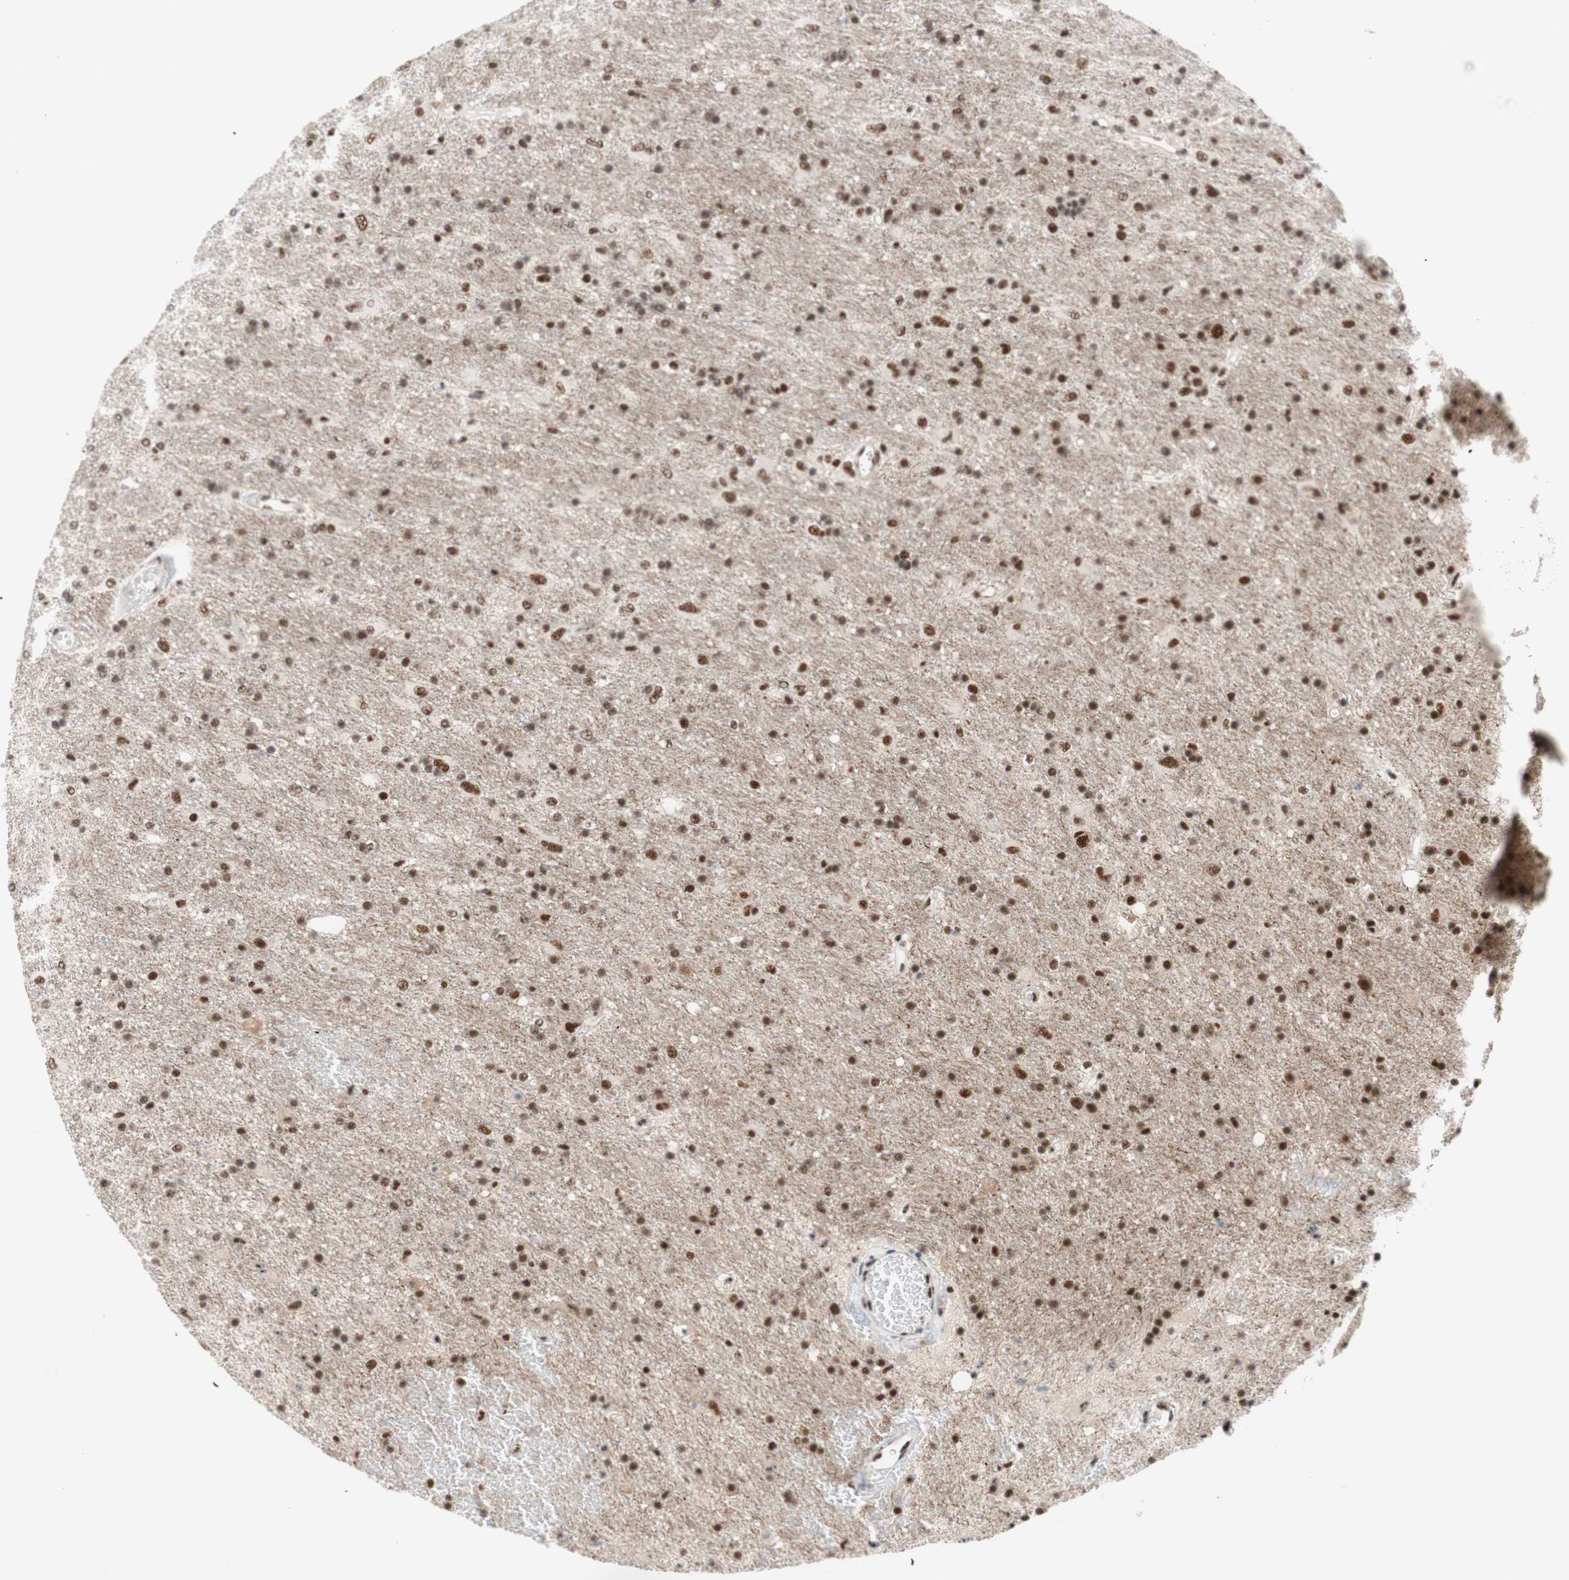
{"staining": {"intensity": "strong", "quantity": ">75%", "location": "nuclear"}, "tissue": "glioma", "cell_type": "Tumor cells", "image_type": "cancer", "snomed": [{"axis": "morphology", "description": "Glioma, malignant, Low grade"}, {"axis": "topography", "description": "Brain"}], "caption": "Glioma tissue displays strong nuclear staining in about >75% of tumor cells, visualized by immunohistochemistry.", "gene": "PRPF19", "patient": {"sex": "male", "age": 77}}